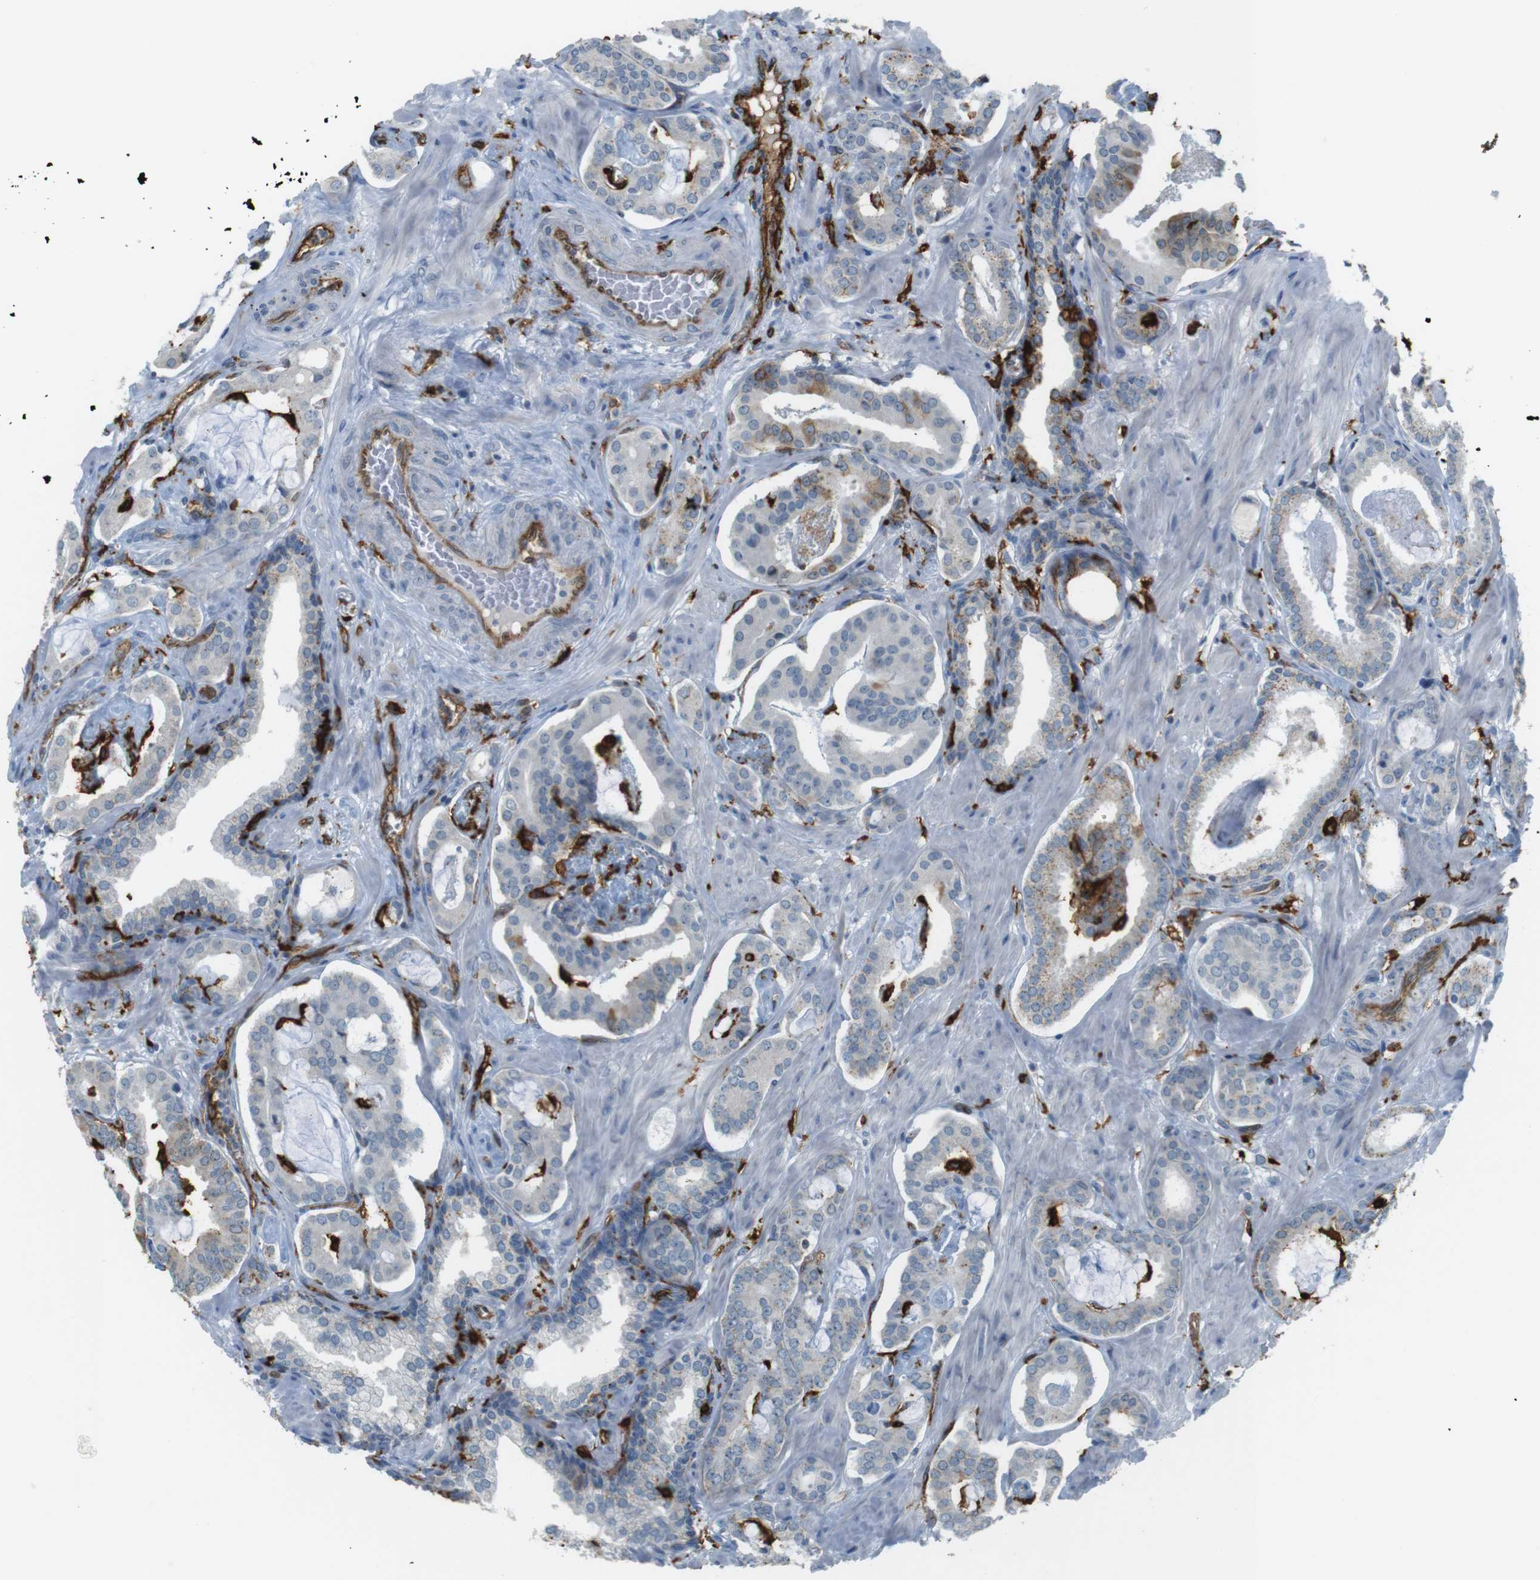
{"staining": {"intensity": "negative", "quantity": "none", "location": "none"}, "tissue": "prostate cancer", "cell_type": "Tumor cells", "image_type": "cancer", "snomed": [{"axis": "morphology", "description": "Adenocarcinoma, Low grade"}, {"axis": "topography", "description": "Prostate"}], "caption": "Human prostate cancer (adenocarcinoma (low-grade)) stained for a protein using IHC reveals no positivity in tumor cells.", "gene": "HLA-DRA", "patient": {"sex": "male", "age": 53}}